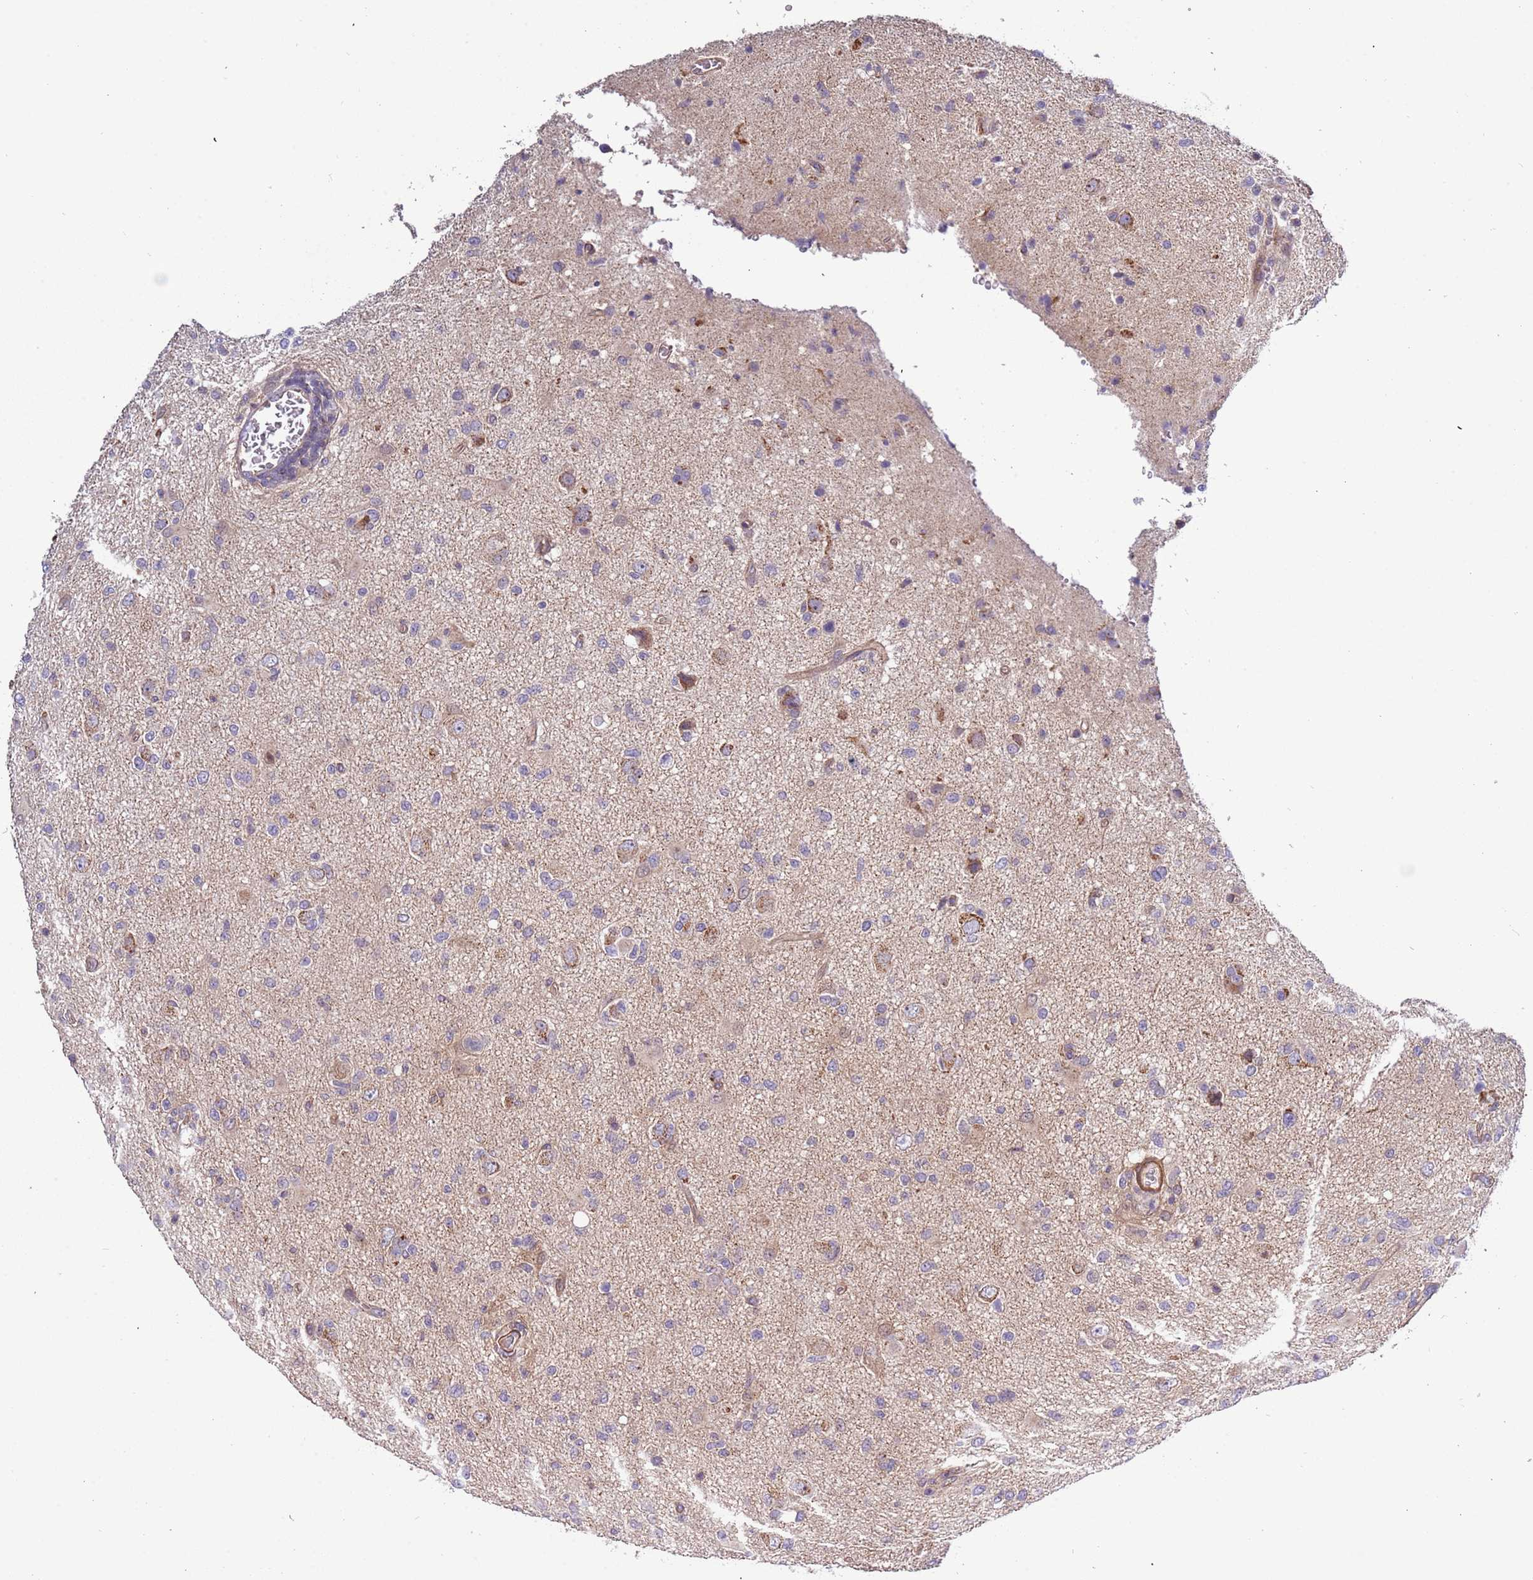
{"staining": {"intensity": "negative", "quantity": "none", "location": "none"}, "tissue": "glioma", "cell_type": "Tumor cells", "image_type": "cancer", "snomed": [{"axis": "morphology", "description": "Glioma, malignant, High grade"}, {"axis": "topography", "description": "Brain"}], "caption": "Glioma was stained to show a protein in brown. There is no significant expression in tumor cells.", "gene": "LAMB4", "patient": {"sex": "female", "age": 57}}